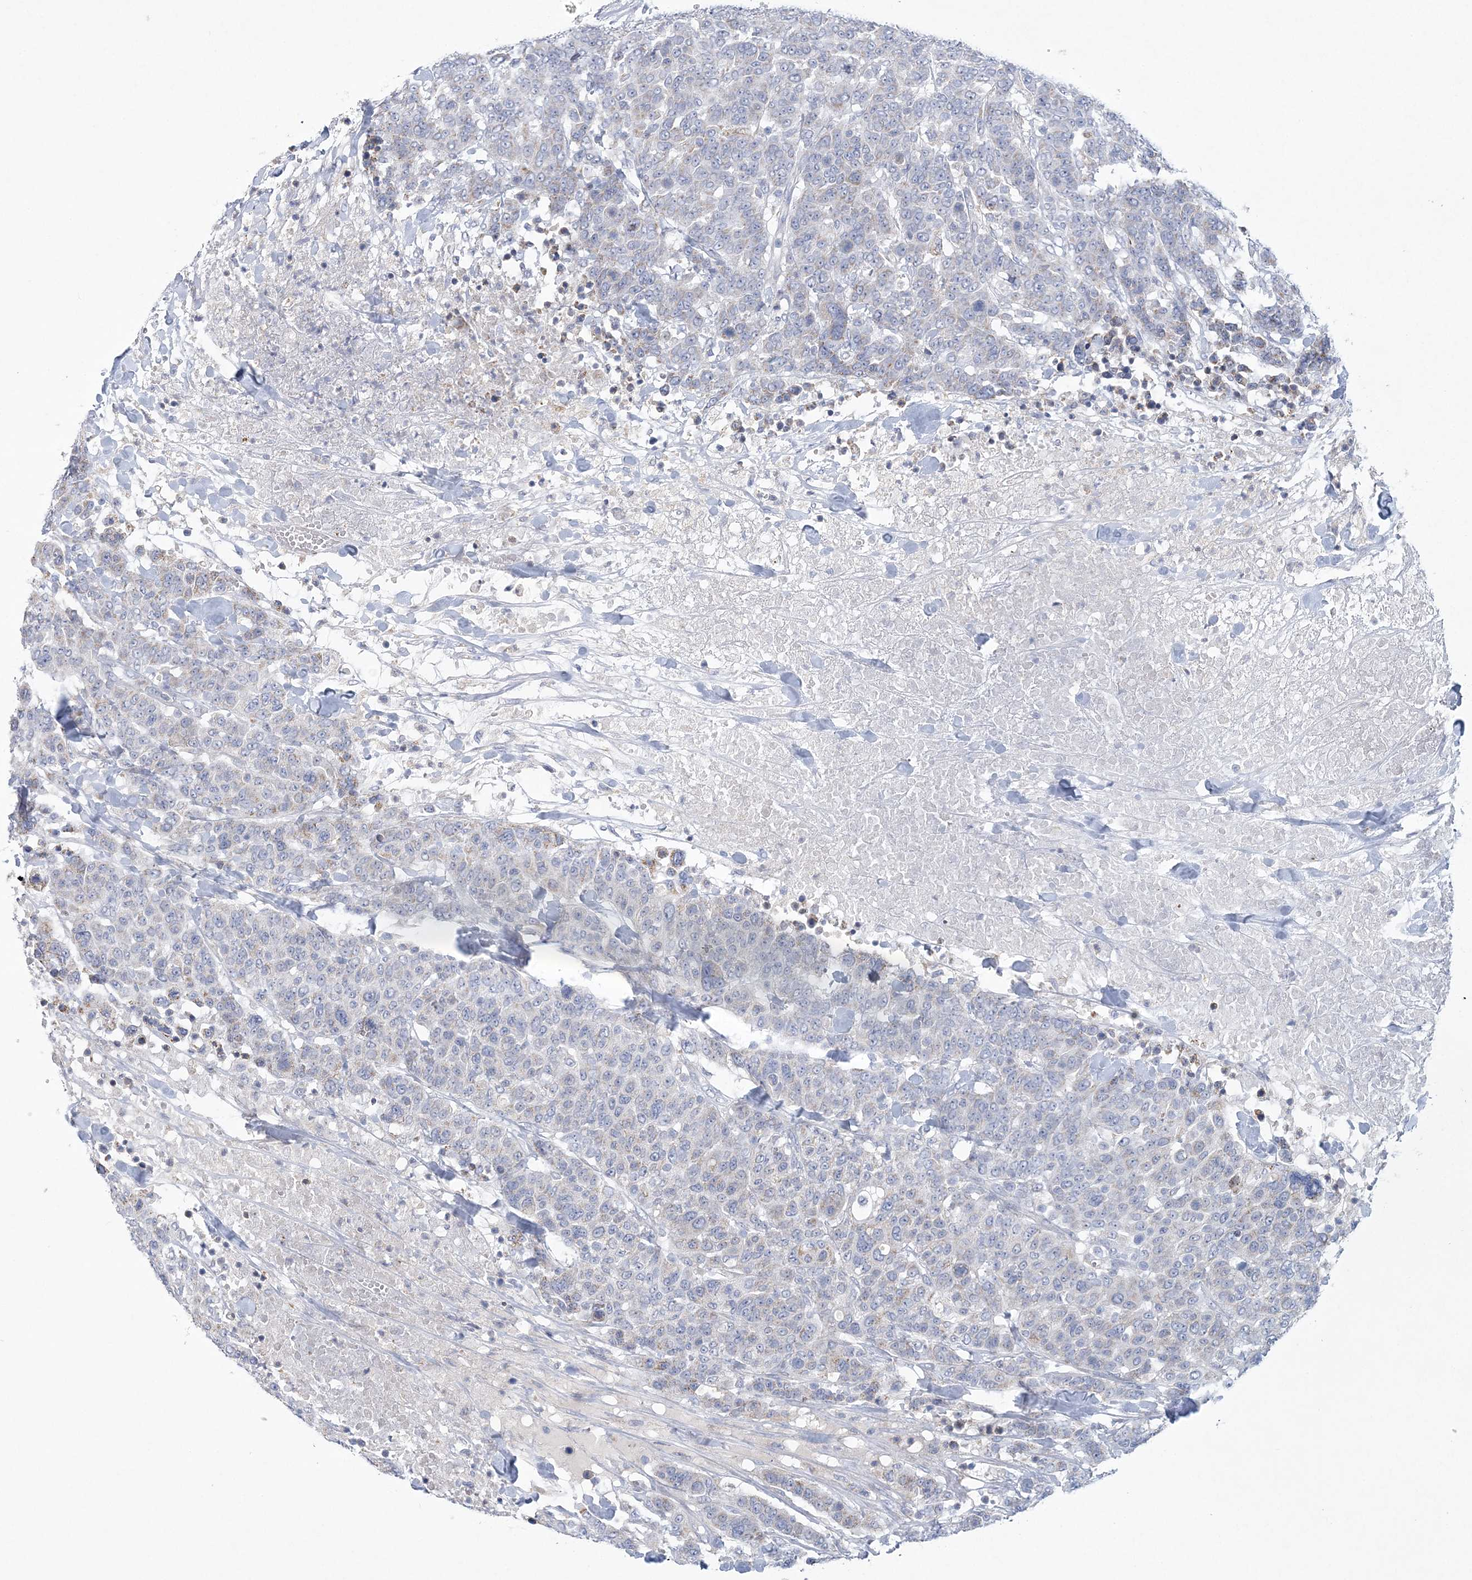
{"staining": {"intensity": "negative", "quantity": "none", "location": "none"}, "tissue": "breast cancer", "cell_type": "Tumor cells", "image_type": "cancer", "snomed": [{"axis": "morphology", "description": "Duct carcinoma"}, {"axis": "topography", "description": "Breast"}], "caption": "High power microscopy micrograph of an immunohistochemistry histopathology image of intraductal carcinoma (breast), revealing no significant staining in tumor cells.", "gene": "NIPAL1", "patient": {"sex": "female", "age": 37}}